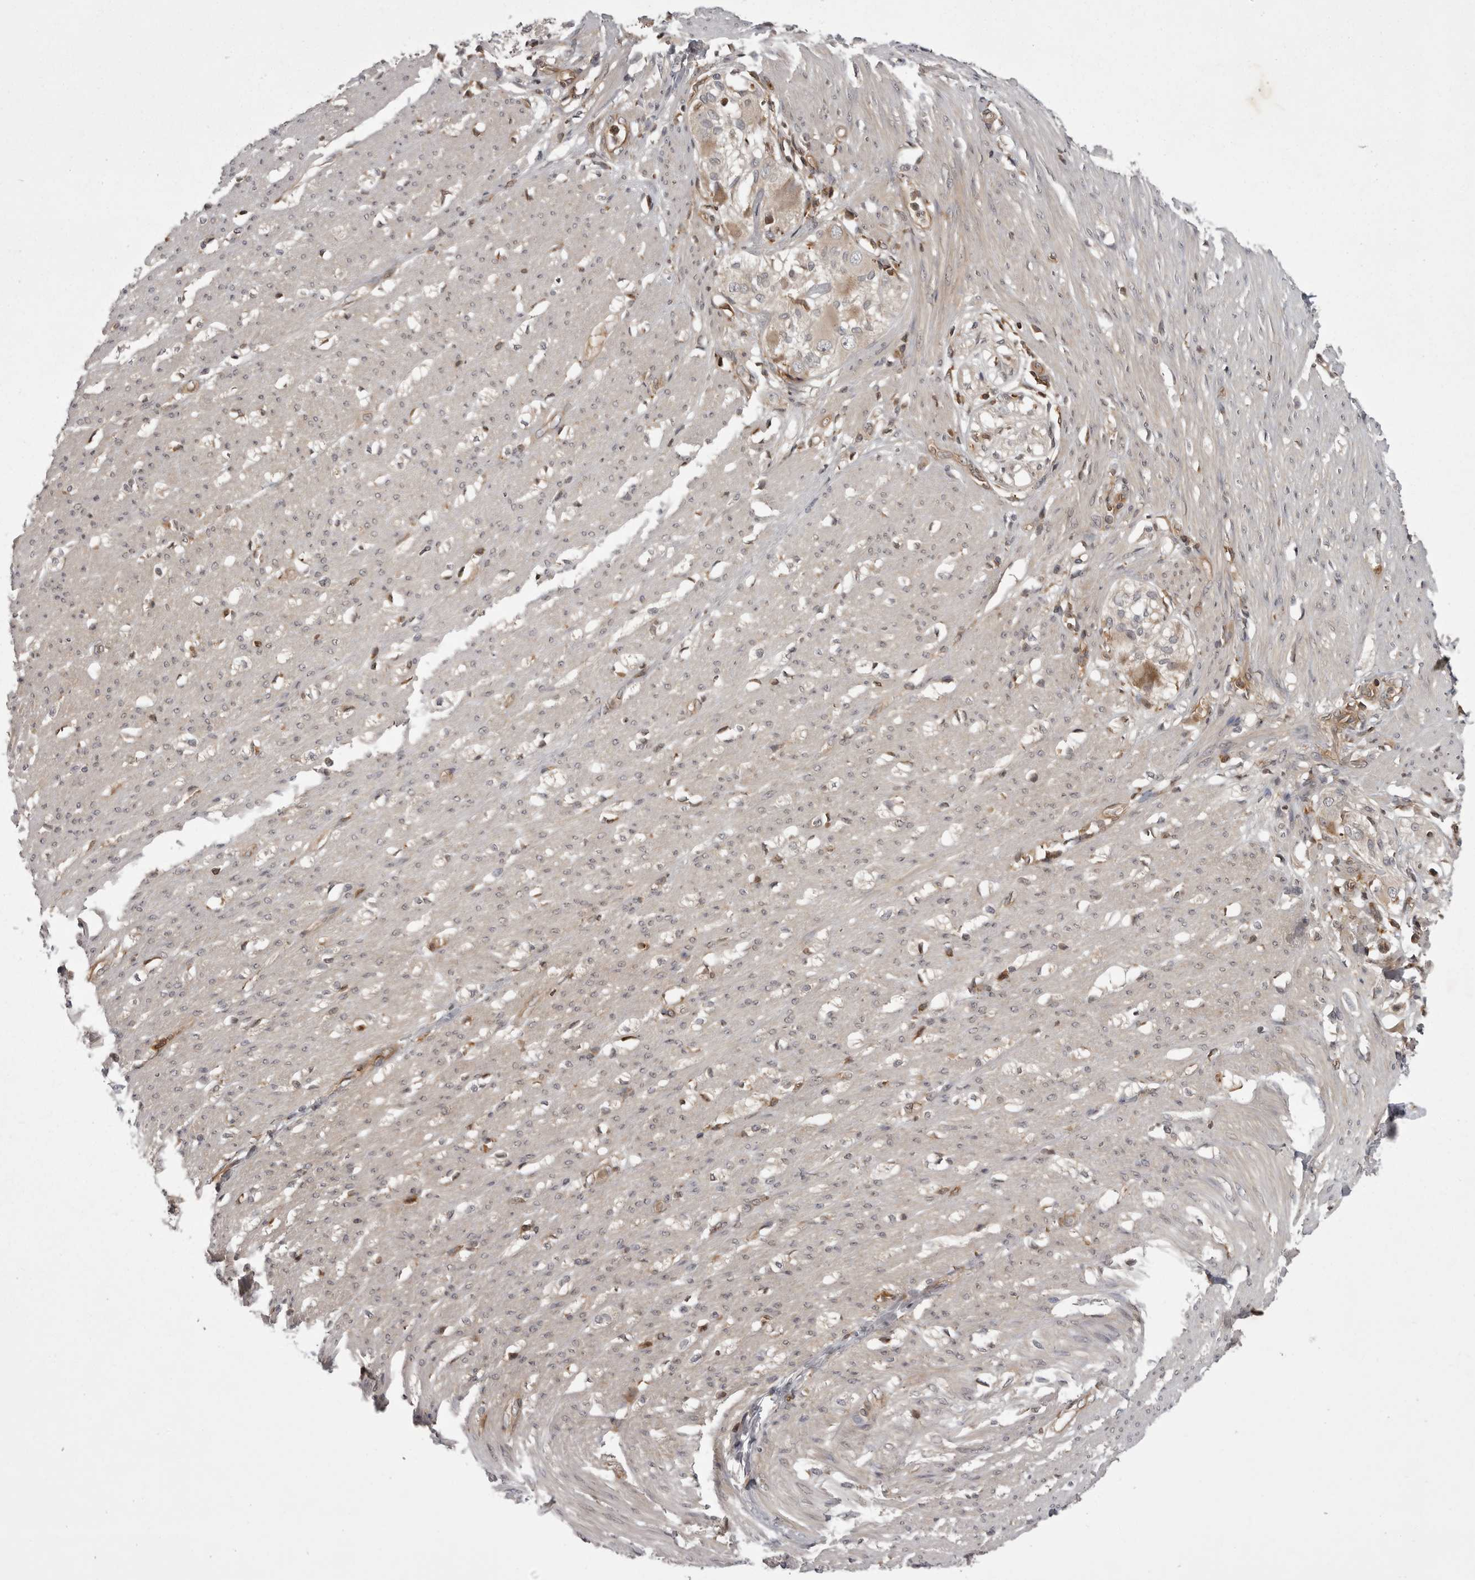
{"staining": {"intensity": "weak", "quantity": "25%-75%", "location": "cytoplasmic/membranous"}, "tissue": "smooth muscle", "cell_type": "Smooth muscle cells", "image_type": "normal", "snomed": [{"axis": "morphology", "description": "Normal tissue, NOS"}, {"axis": "morphology", "description": "Adenocarcinoma, NOS"}, {"axis": "topography", "description": "Colon"}, {"axis": "topography", "description": "Peripheral nerve tissue"}], "caption": "High-power microscopy captured an IHC photomicrograph of normal smooth muscle, revealing weak cytoplasmic/membranous expression in approximately 25%-75% of smooth muscle cells.", "gene": "STK24", "patient": {"sex": "male", "age": 14}}